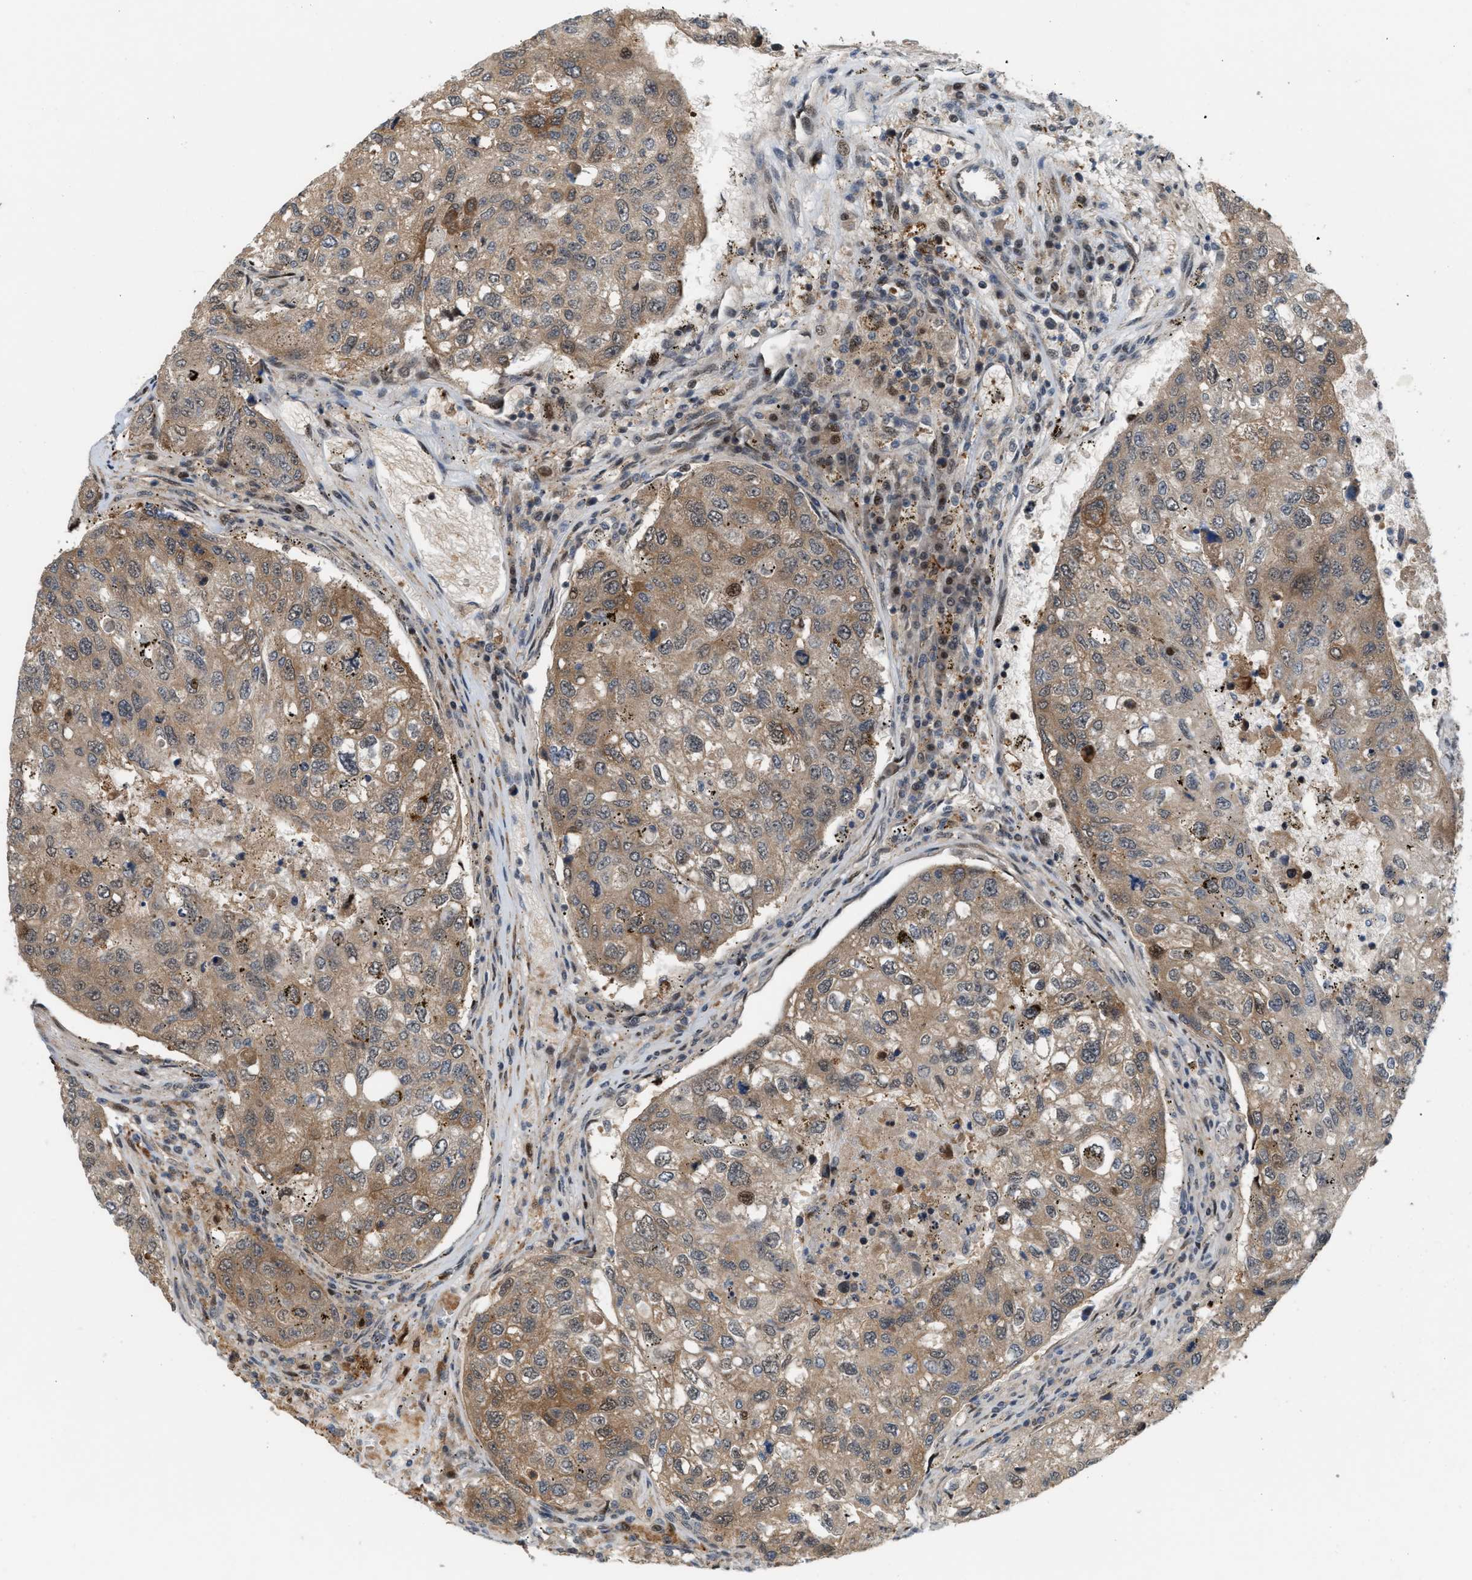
{"staining": {"intensity": "moderate", "quantity": ">75%", "location": "cytoplasmic/membranous,nuclear"}, "tissue": "urothelial cancer", "cell_type": "Tumor cells", "image_type": "cancer", "snomed": [{"axis": "morphology", "description": "Urothelial carcinoma, High grade"}, {"axis": "topography", "description": "Lymph node"}, {"axis": "topography", "description": "Urinary bladder"}], "caption": "Immunohistochemical staining of urothelial cancer displays medium levels of moderate cytoplasmic/membranous and nuclear staining in approximately >75% of tumor cells.", "gene": "RFFL", "patient": {"sex": "male", "age": 51}}